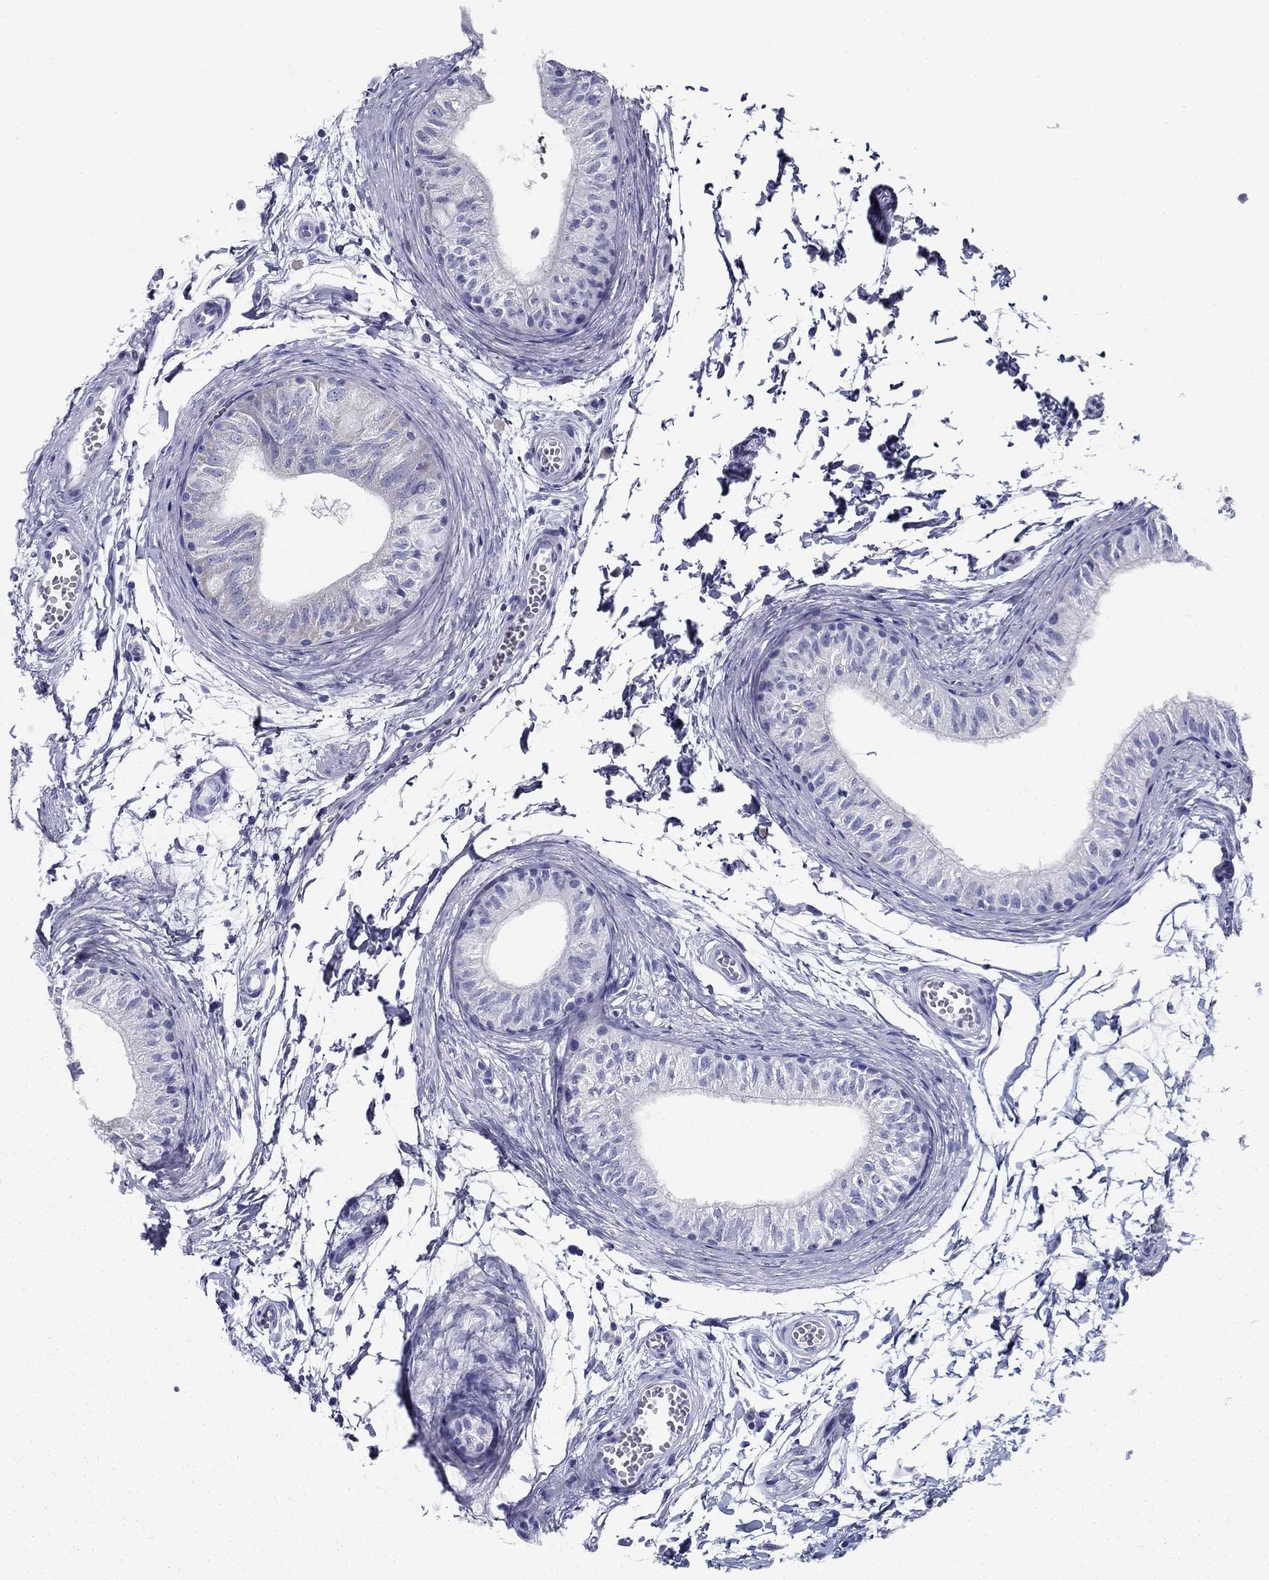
{"staining": {"intensity": "negative", "quantity": "none", "location": "none"}, "tissue": "epididymis", "cell_type": "Glandular cells", "image_type": "normal", "snomed": [{"axis": "morphology", "description": "Normal tissue, NOS"}, {"axis": "topography", "description": "Epididymis"}], "caption": "Benign epididymis was stained to show a protein in brown. There is no significant expression in glandular cells.", "gene": "UPB1", "patient": {"sex": "male", "age": 22}}